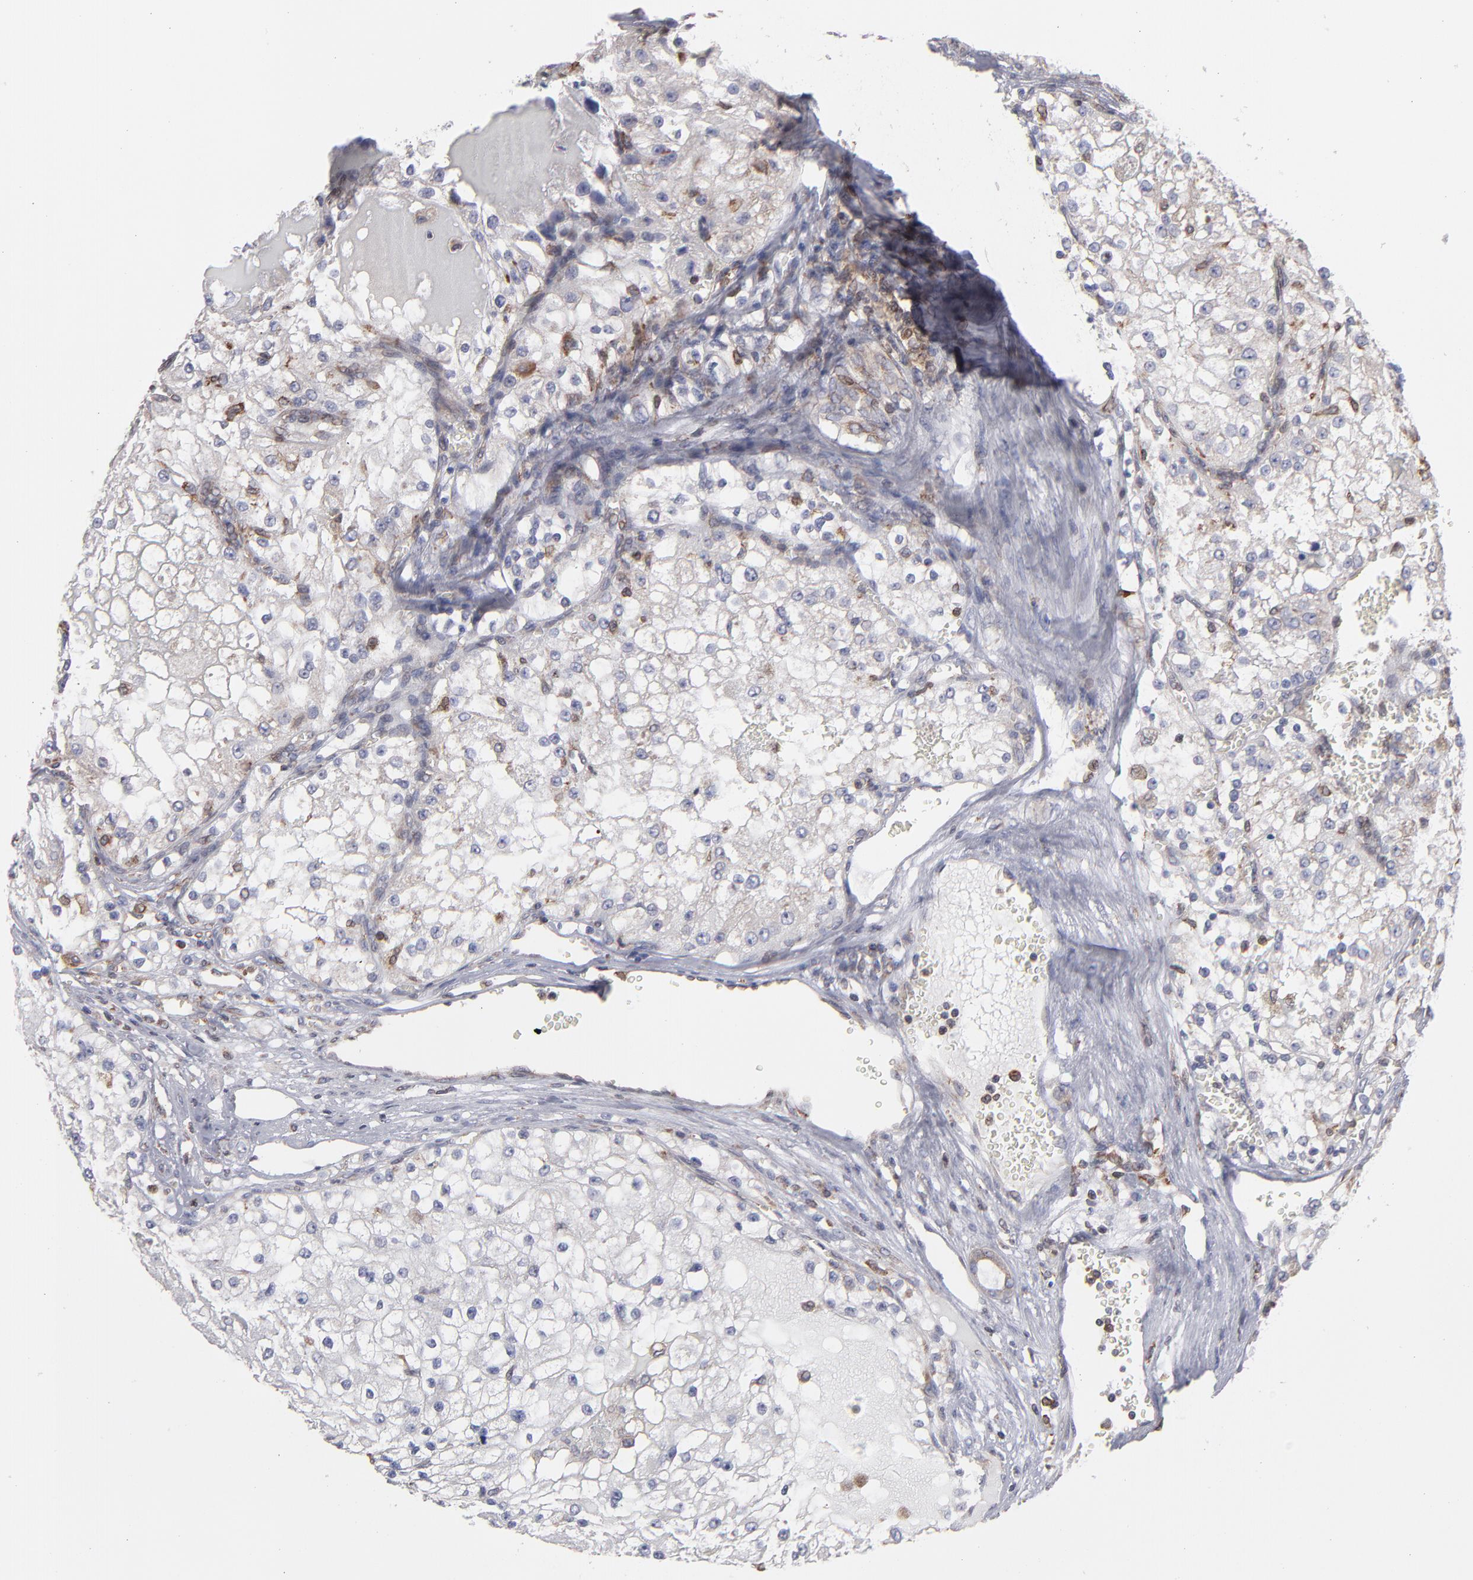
{"staining": {"intensity": "weak", "quantity": "<25%", "location": "cytoplasmic/membranous"}, "tissue": "renal cancer", "cell_type": "Tumor cells", "image_type": "cancer", "snomed": [{"axis": "morphology", "description": "Adenocarcinoma, NOS"}, {"axis": "topography", "description": "Kidney"}], "caption": "Immunohistochemical staining of human renal adenocarcinoma reveals no significant positivity in tumor cells.", "gene": "TMX1", "patient": {"sex": "female", "age": 74}}